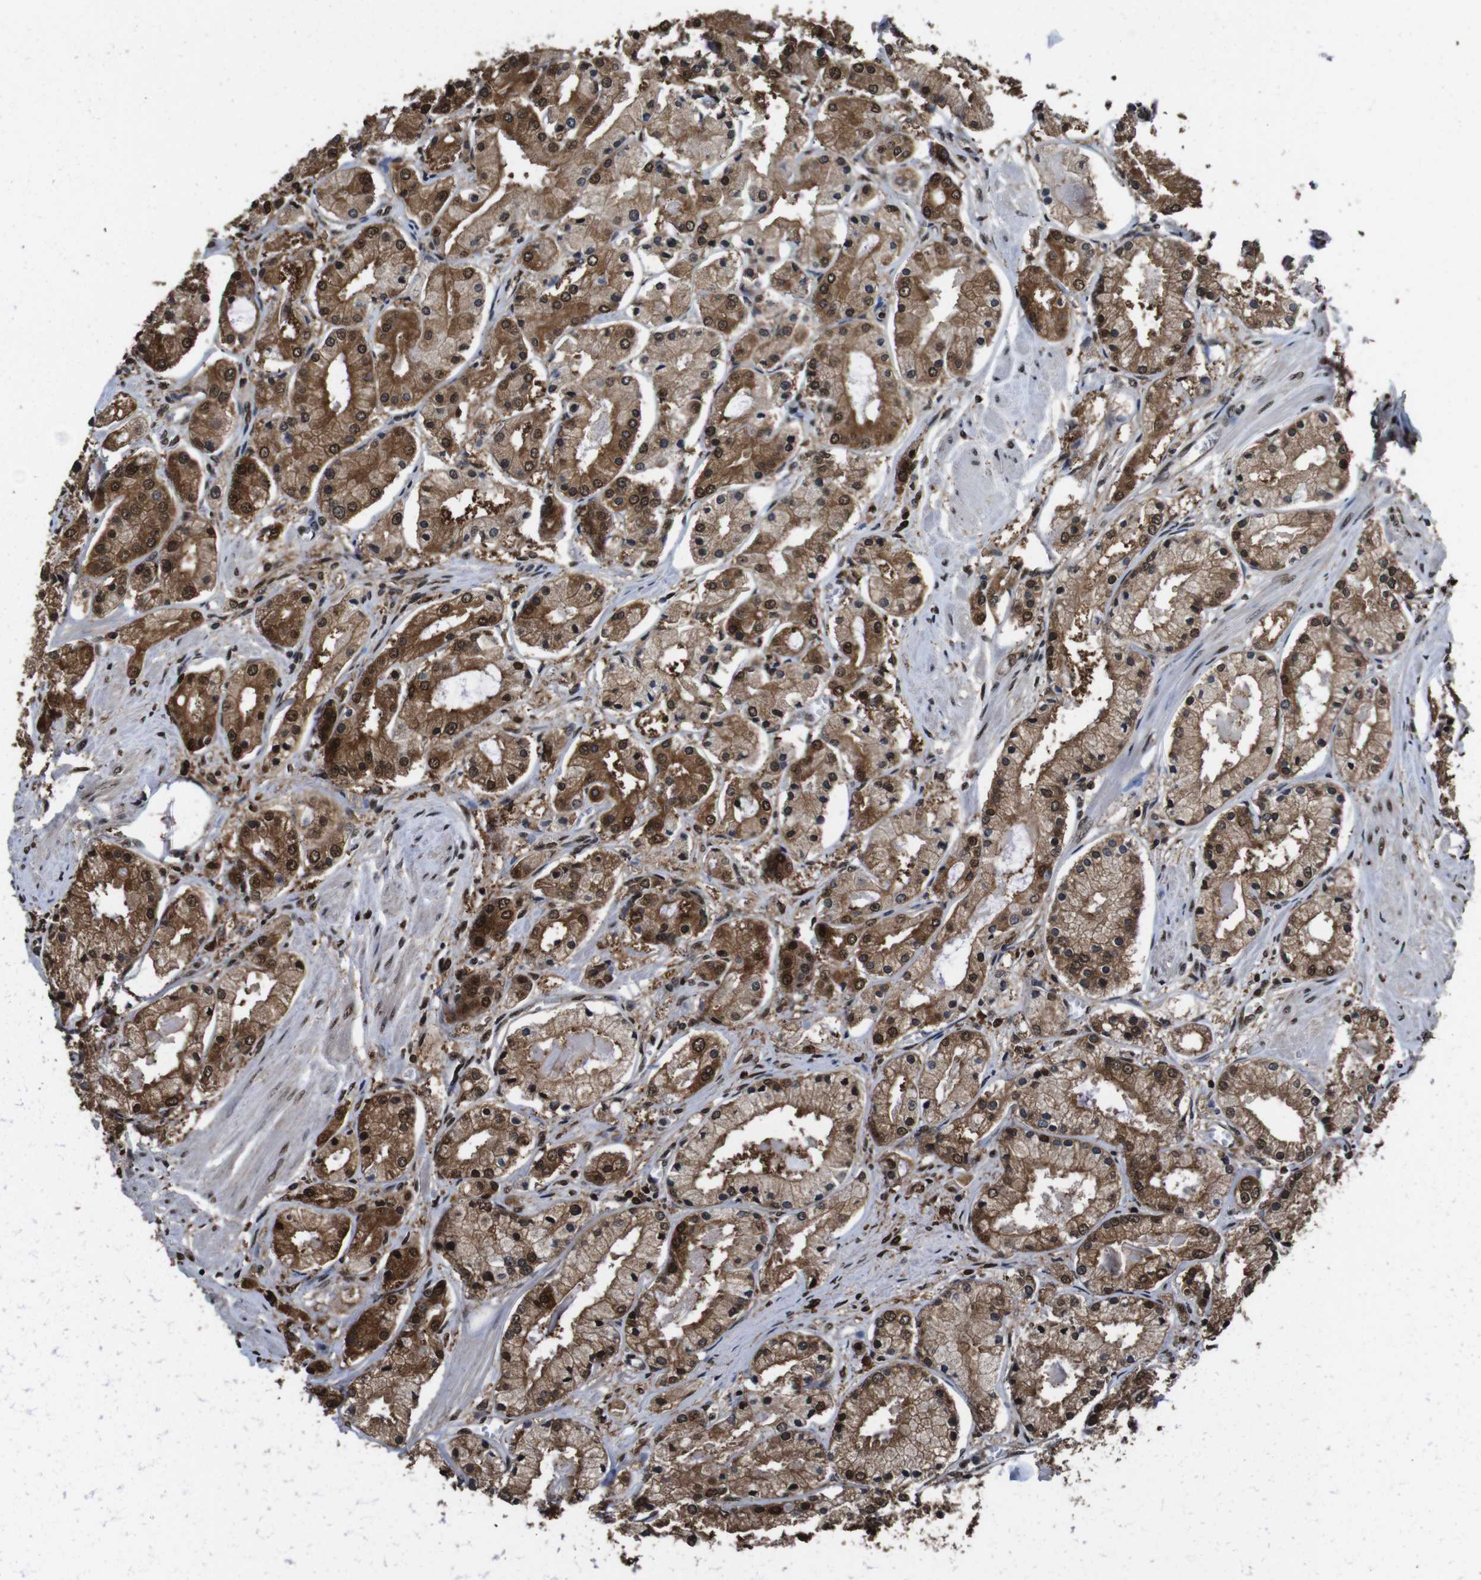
{"staining": {"intensity": "strong", "quantity": "25%-75%", "location": "cytoplasmic/membranous,nuclear"}, "tissue": "prostate cancer", "cell_type": "Tumor cells", "image_type": "cancer", "snomed": [{"axis": "morphology", "description": "Adenocarcinoma, High grade"}, {"axis": "topography", "description": "Prostate"}], "caption": "Brown immunohistochemical staining in human high-grade adenocarcinoma (prostate) shows strong cytoplasmic/membranous and nuclear positivity in about 25%-75% of tumor cells. The protein is stained brown, and the nuclei are stained in blue (DAB (3,3'-diaminobenzidine) IHC with brightfield microscopy, high magnification).", "gene": "VCP", "patient": {"sex": "male", "age": 66}}